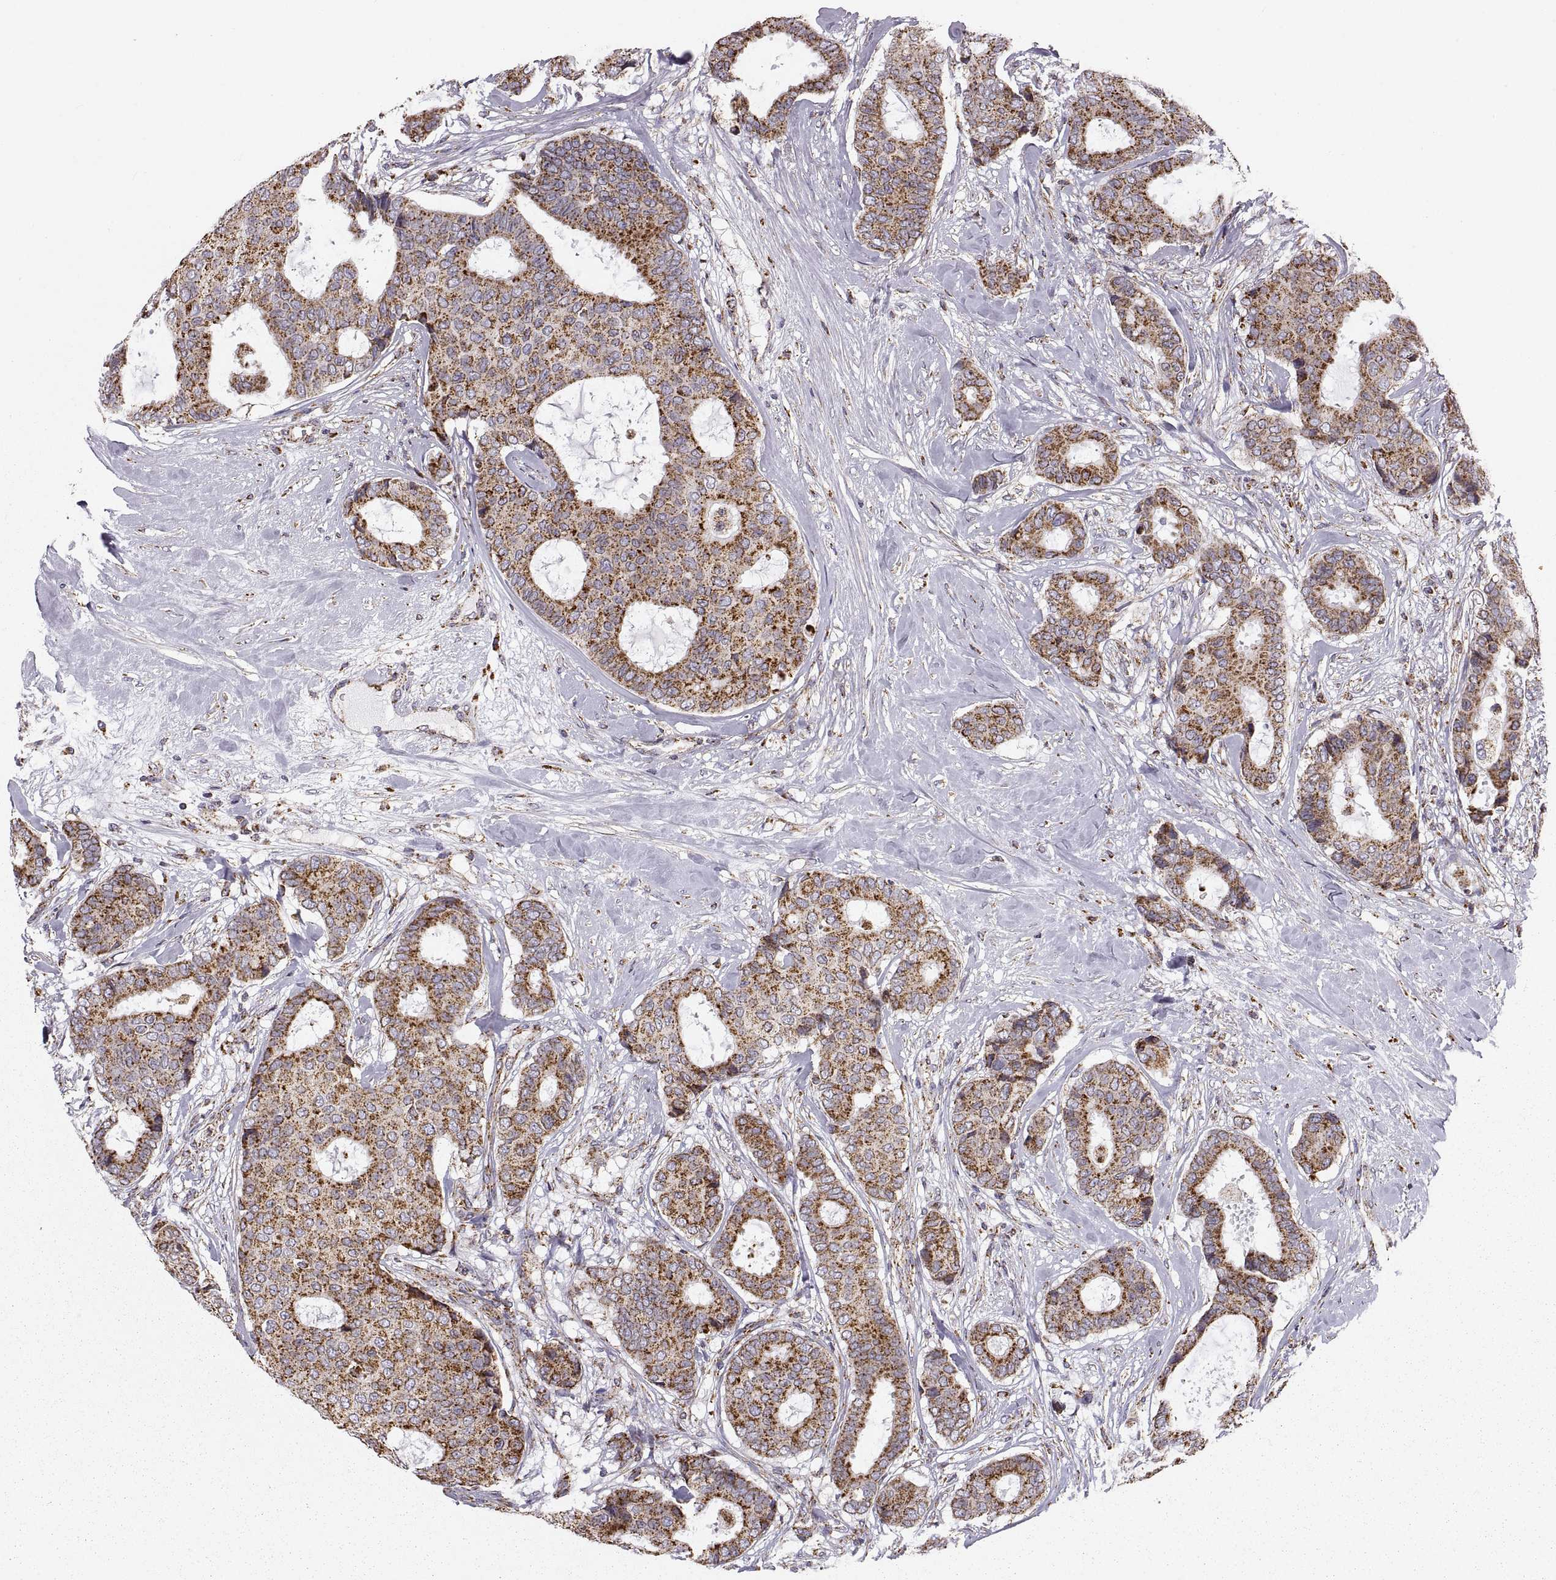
{"staining": {"intensity": "strong", "quantity": ">75%", "location": "cytoplasmic/membranous"}, "tissue": "breast cancer", "cell_type": "Tumor cells", "image_type": "cancer", "snomed": [{"axis": "morphology", "description": "Duct carcinoma"}, {"axis": "topography", "description": "Breast"}], "caption": "This is an image of immunohistochemistry staining of infiltrating ductal carcinoma (breast), which shows strong positivity in the cytoplasmic/membranous of tumor cells.", "gene": "ARSD", "patient": {"sex": "female", "age": 75}}